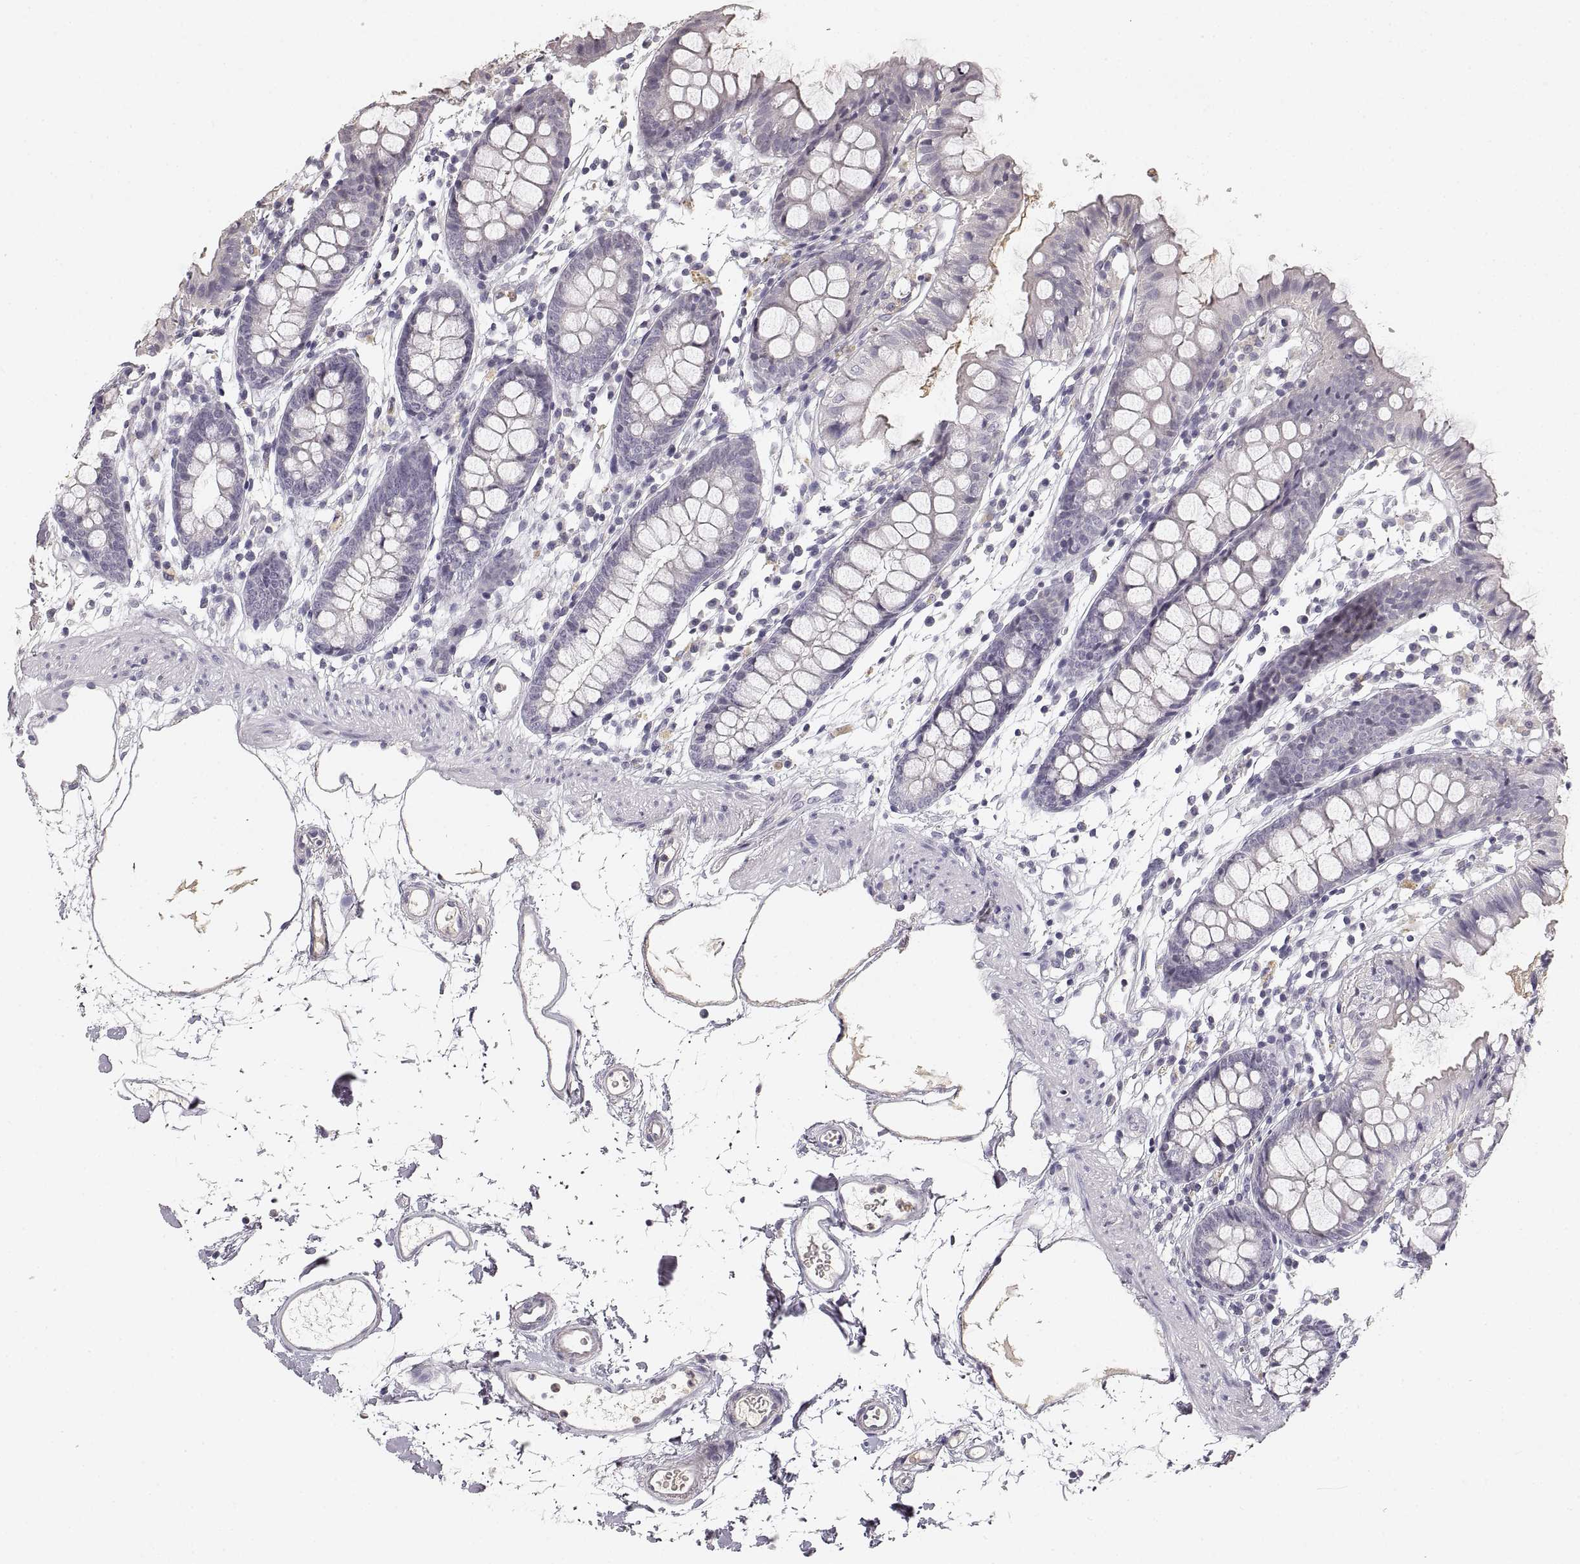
{"staining": {"intensity": "negative", "quantity": "none", "location": "none"}, "tissue": "colon", "cell_type": "Endothelial cells", "image_type": "normal", "snomed": [{"axis": "morphology", "description": "Normal tissue, NOS"}, {"axis": "topography", "description": "Colon"}], "caption": "Colon stained for a protein using immunohistochemistry (IHC) displays no expression endothelial cells.", "gene": "RUNDC3A", "patient": {"sex": "female", "age": 84}}